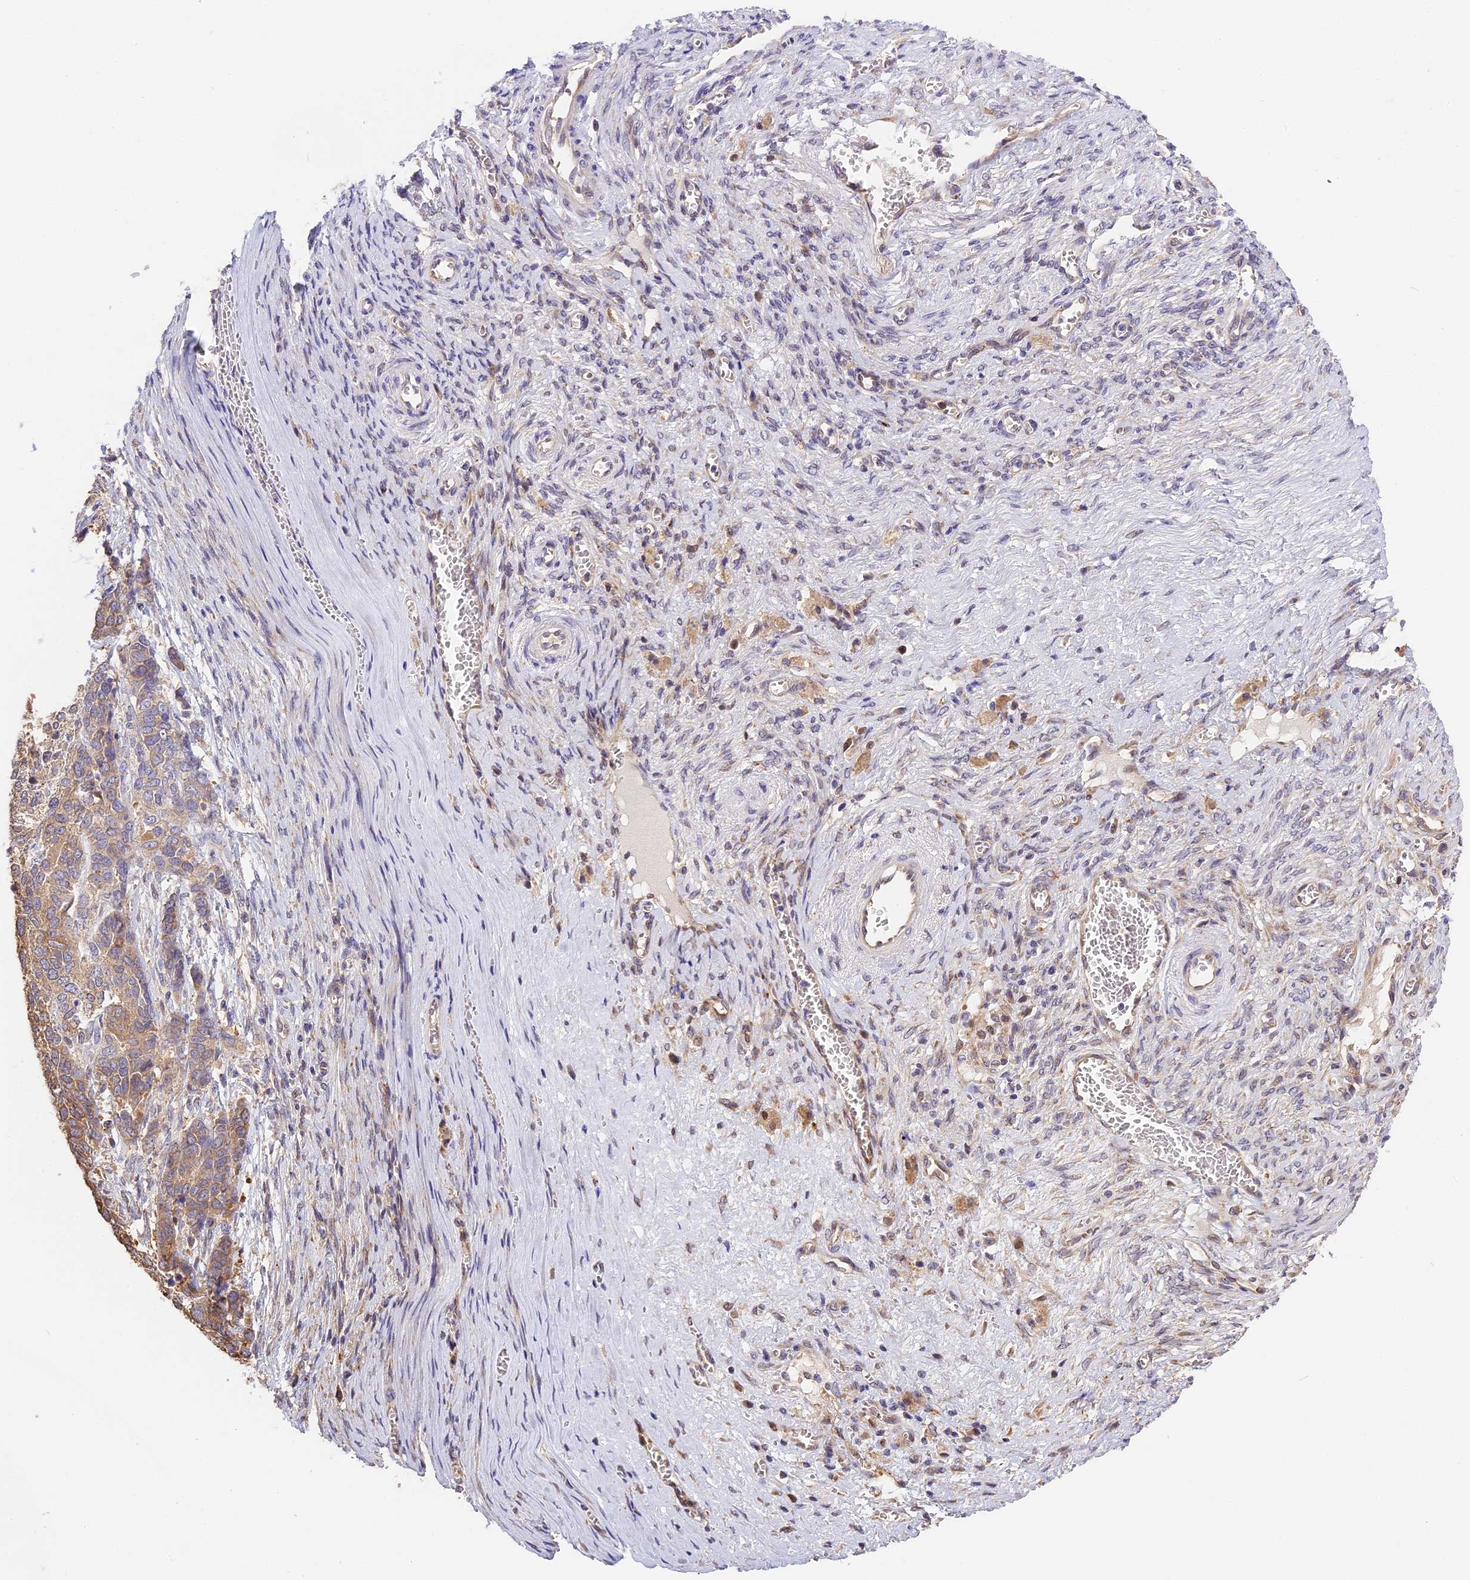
{"staining": {"intensity": "moderate", "quantity": "<25%", "location": "cytoplasmic/membranous"}, "tissue": "ovarian cancer", "cell_type": "Tumor cells", "image_type": "cancer", "snomed": [{"axis": "morphology", "description": "Cystadenocarcinoma, serous, NOS"}, {"axis": "topography", "description": "Ovary"}], "caption": "Protein staining of ovarian cancer tissue exhibits moderate cytoplasmic/membranous positivity in about <25% of tumor cells. (Brightfield microscopy of DAB IHC at high magnification).", "gene": "BSCL2", "patient": {"sex": "female", "age": 44}}